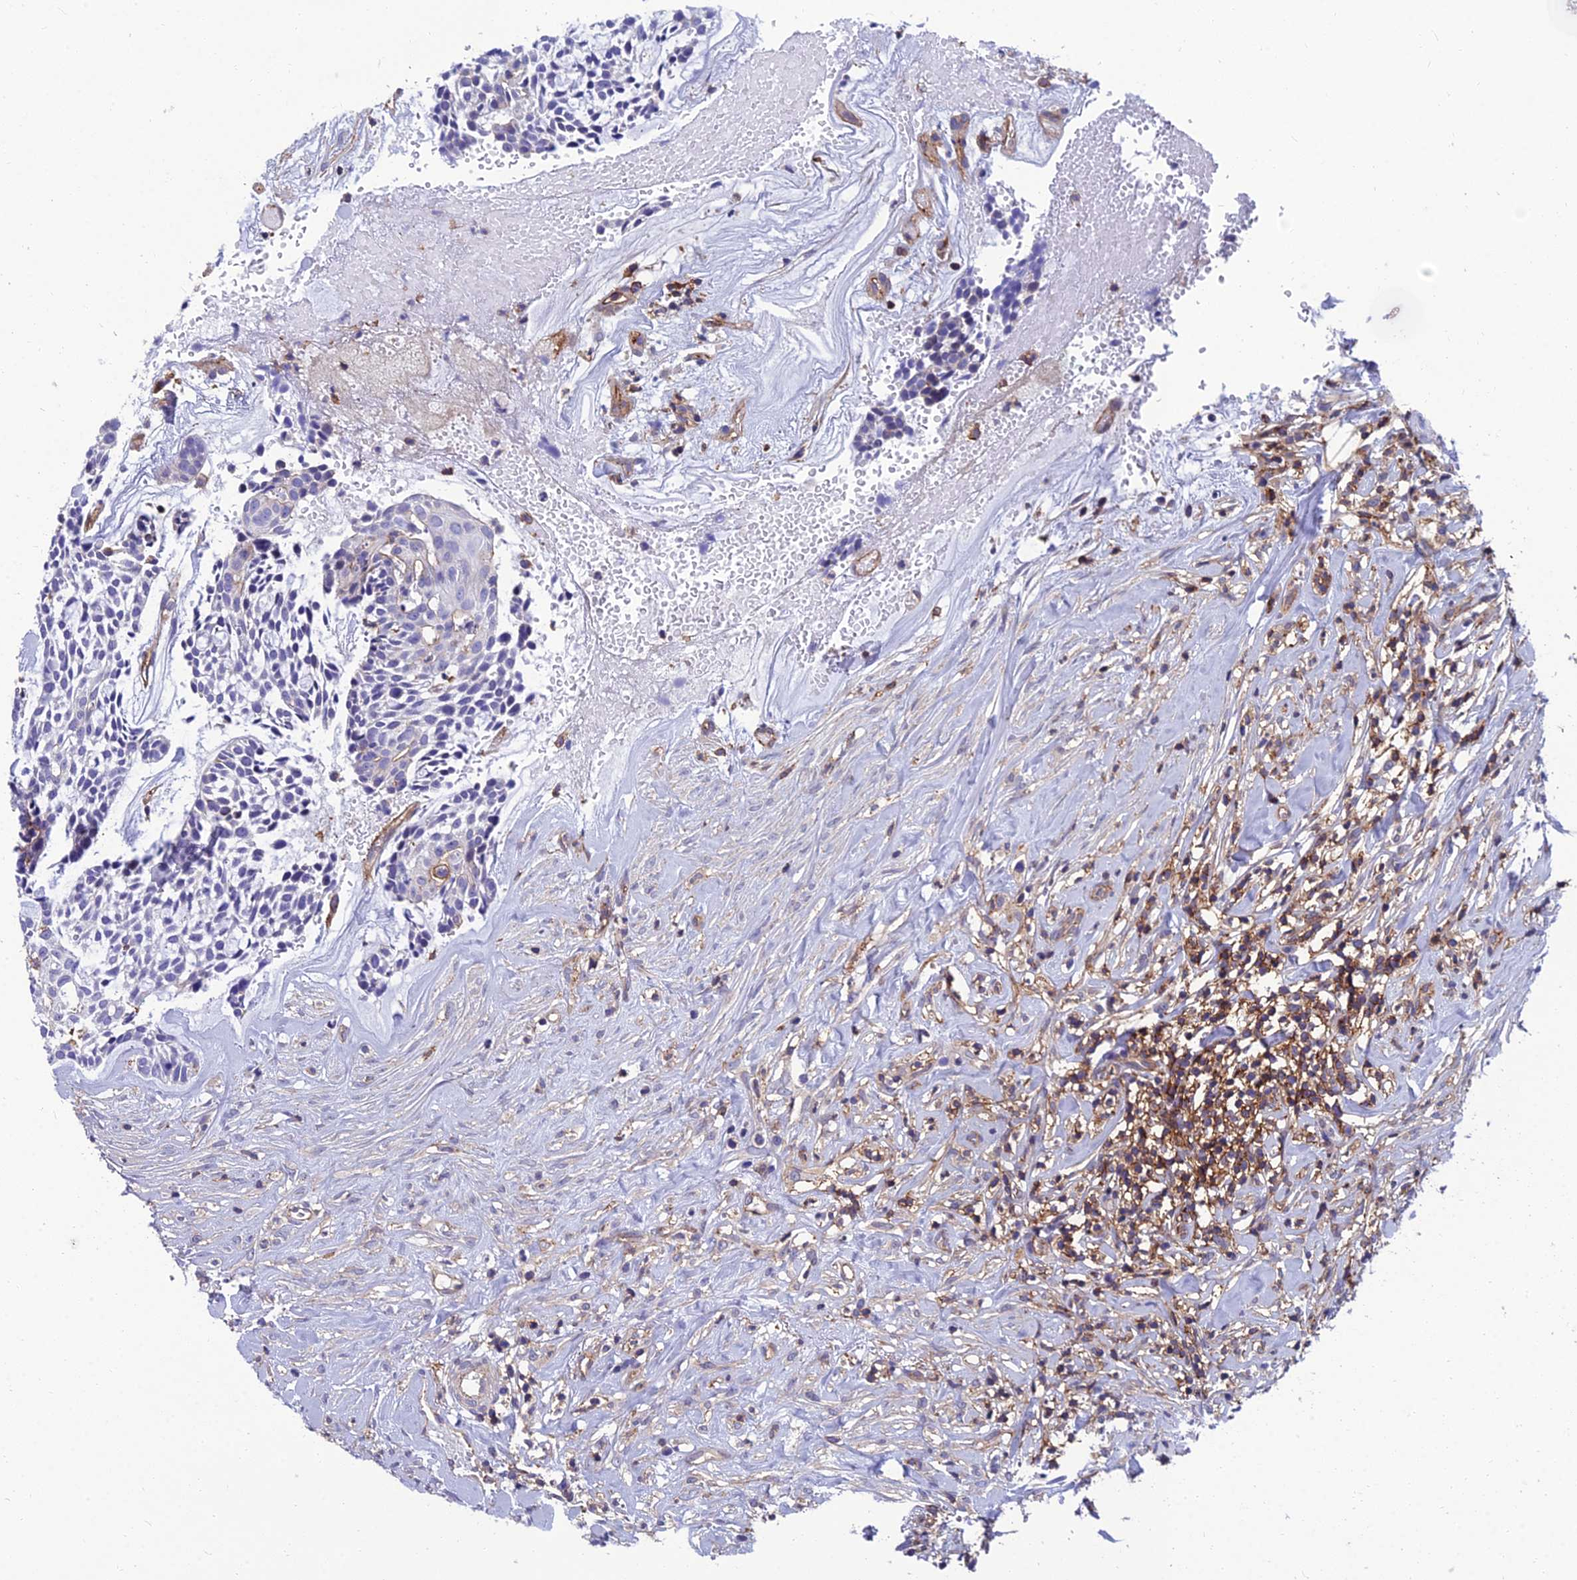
{"staining": {"intensity": "negative", "quantity": "none", "location": "none"}, "tissue": "head and neck cancer", "cell_type": "Tumor cells", "image_type": "cancer", "snomed": [{"axis": "morphology", "description": "Normal tissue, NOS"}, {"axis": "morphology", "description": "Adenocarcinoma, NOS"}, {"axis": "topography", "description": "Subcutis"}, {"axis": "topography", "description": "Nasopharynx"}, {"axis": "topography", "description": "Head-Neck"}], "caption": "An immunohistochemistry image of head and neck cancer is shown. There is no staining in tumor cells of head and neck cancer.", "gene": "PPP1R18", "patient": {"sex": "female", "age": 73}}